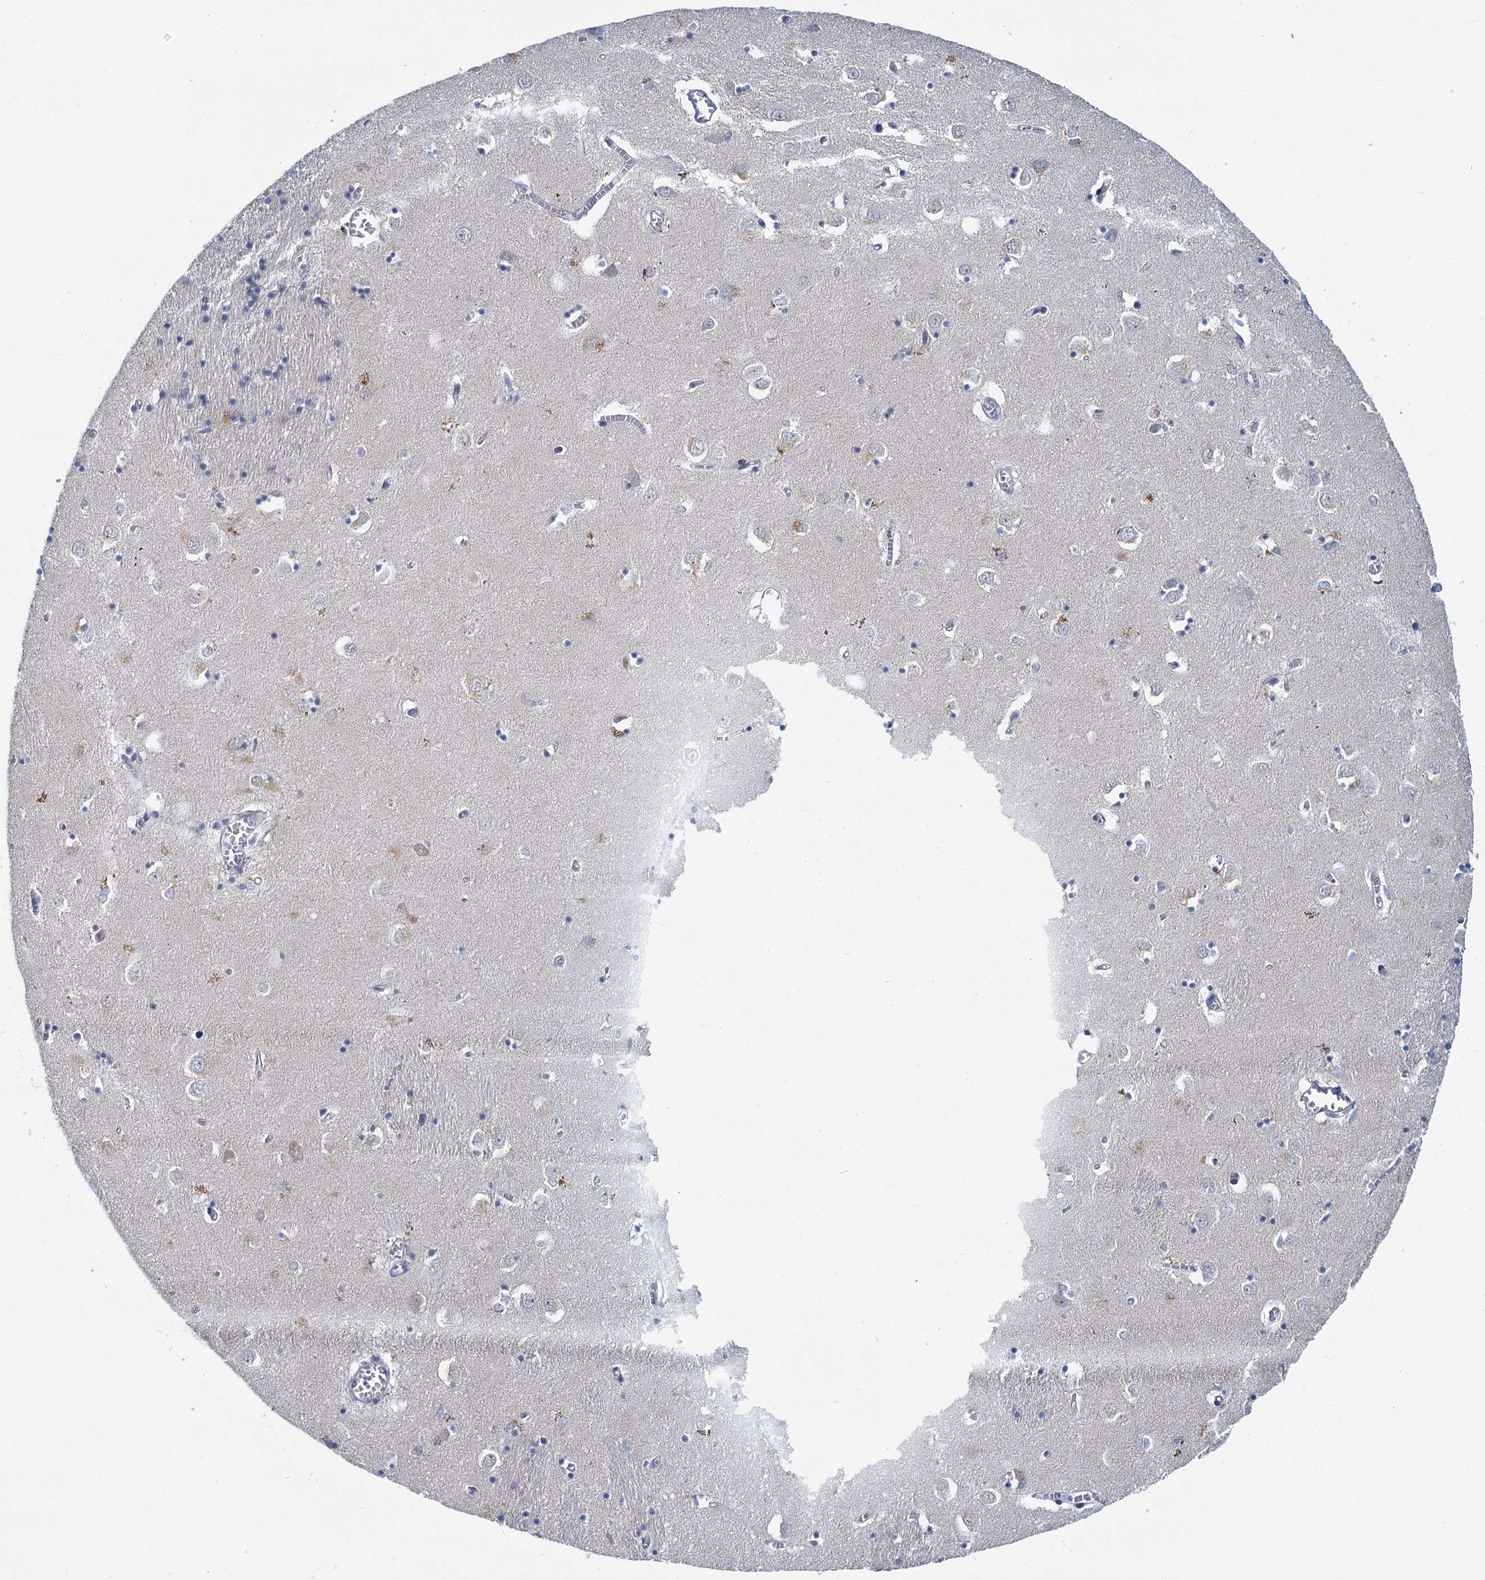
{"staining": {"intensity": "negative", "quantity": "none", "location": "none"}, "tissue": "caudate", "cell_type": "Glial cells", "image_type": "normal", "snomed": [{"axis": "morphology", "description": "Normal tissue, NOS"}, {"axis": "topography", "description": "Lateral ventricle wall"}], "caption": "Photomicrograph shows no significant protein expression in glial cells of unremarkable caudate.", "gene": "ACRBP", "patient": {"sex": "male", "age": 70}}